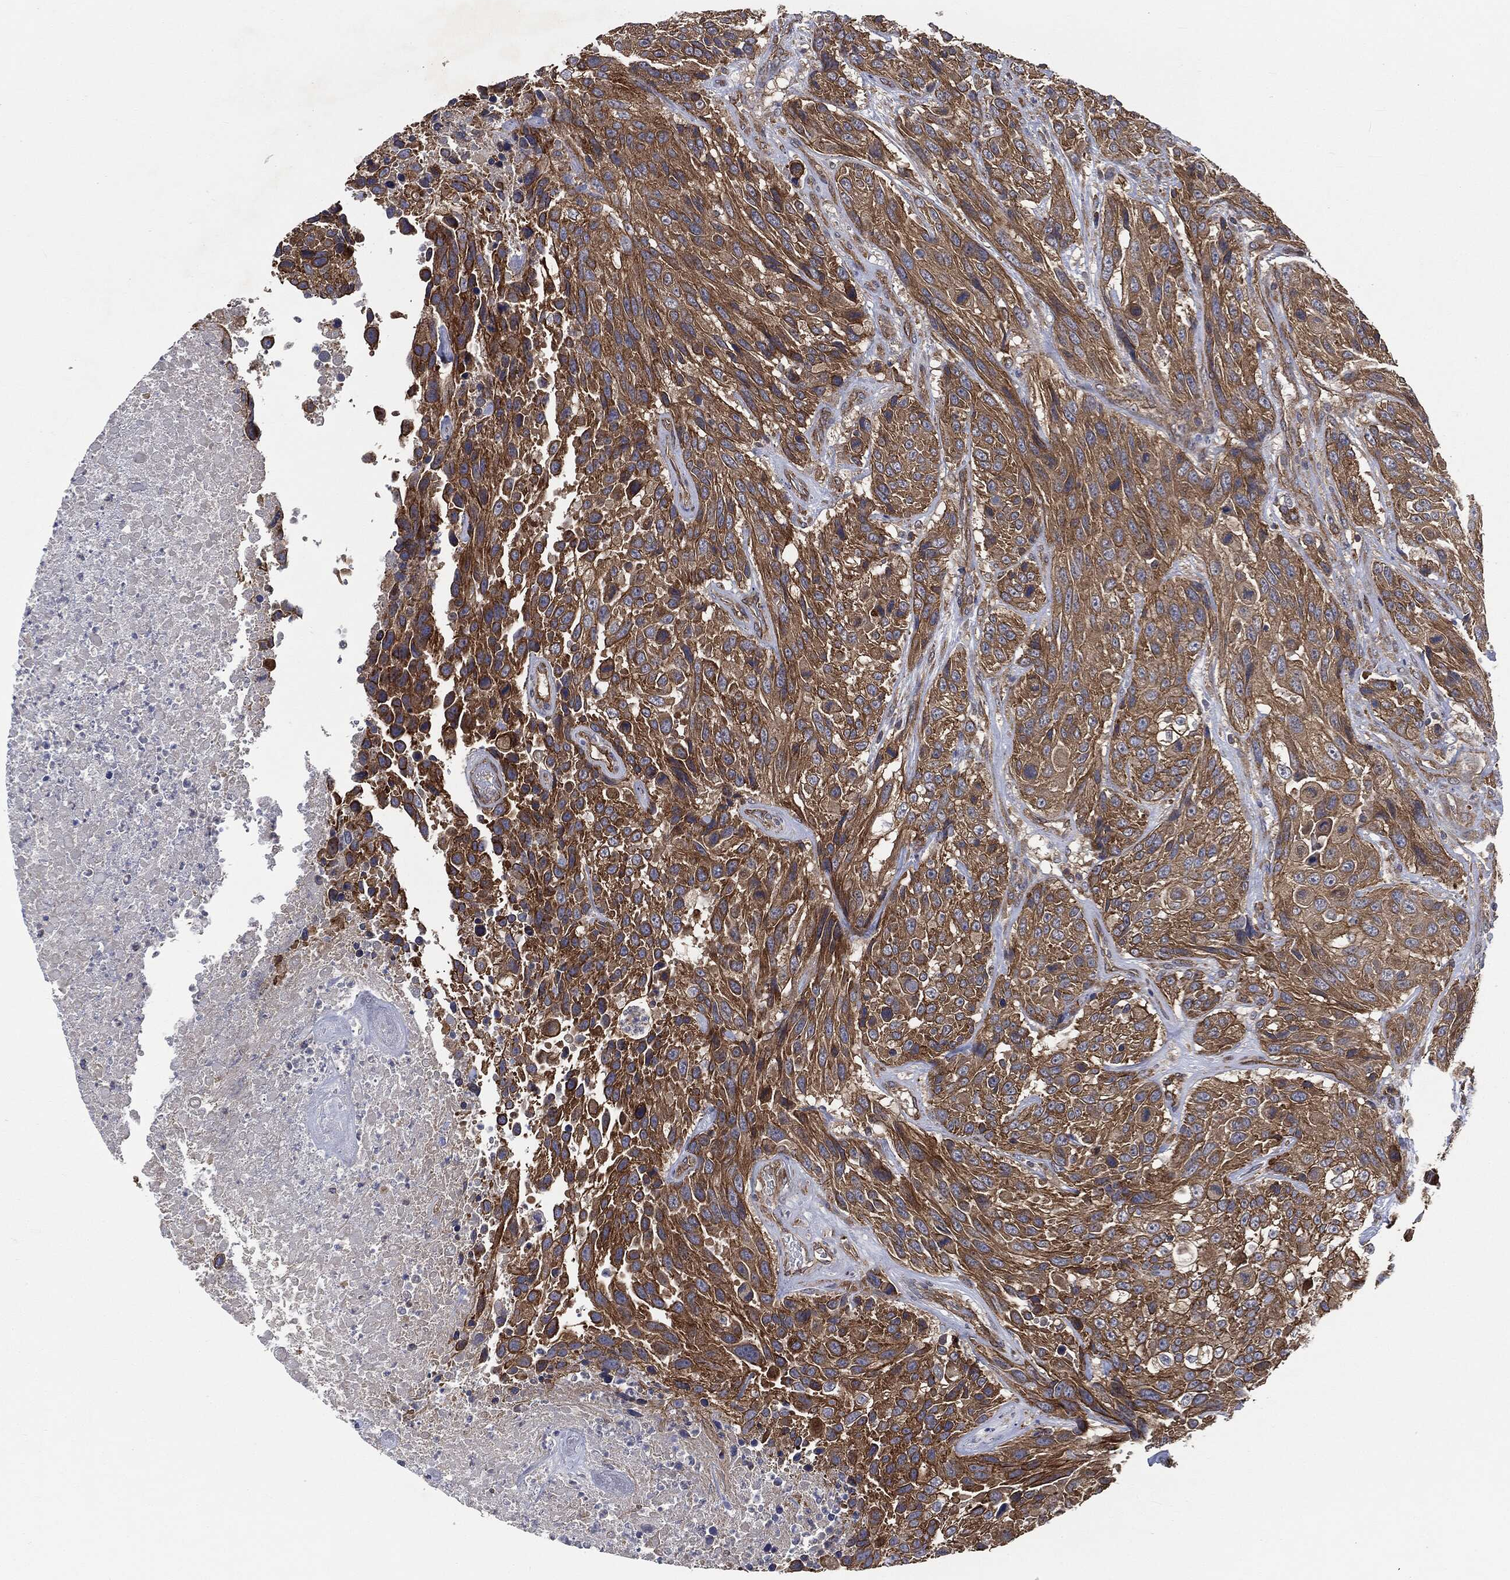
{"staining": {"intensity": "strong", "quantity": ">75%", "location": "cytoplasmic/membranous"}, "tissue": "urothelial cancer", "cell_type": "Tumor cells", "image_type": "cancer", "snomed": [{"axis": "morphology", "description": "Urothelial carcinoma, High grade"}, {"axis": "topography", "description": "Urinary bladder"}], "caption": "Immunohistochemistry (IHC) histopathology image of urothelial carcinoma (high-grade) stained for a protein (brown), which exhibits high levels of strong cytoplasmic/membranous expression in approximately >75% of tumor cells.", "gene": "EPS15L1", "patient": {"sex": "female", "age": 70}}